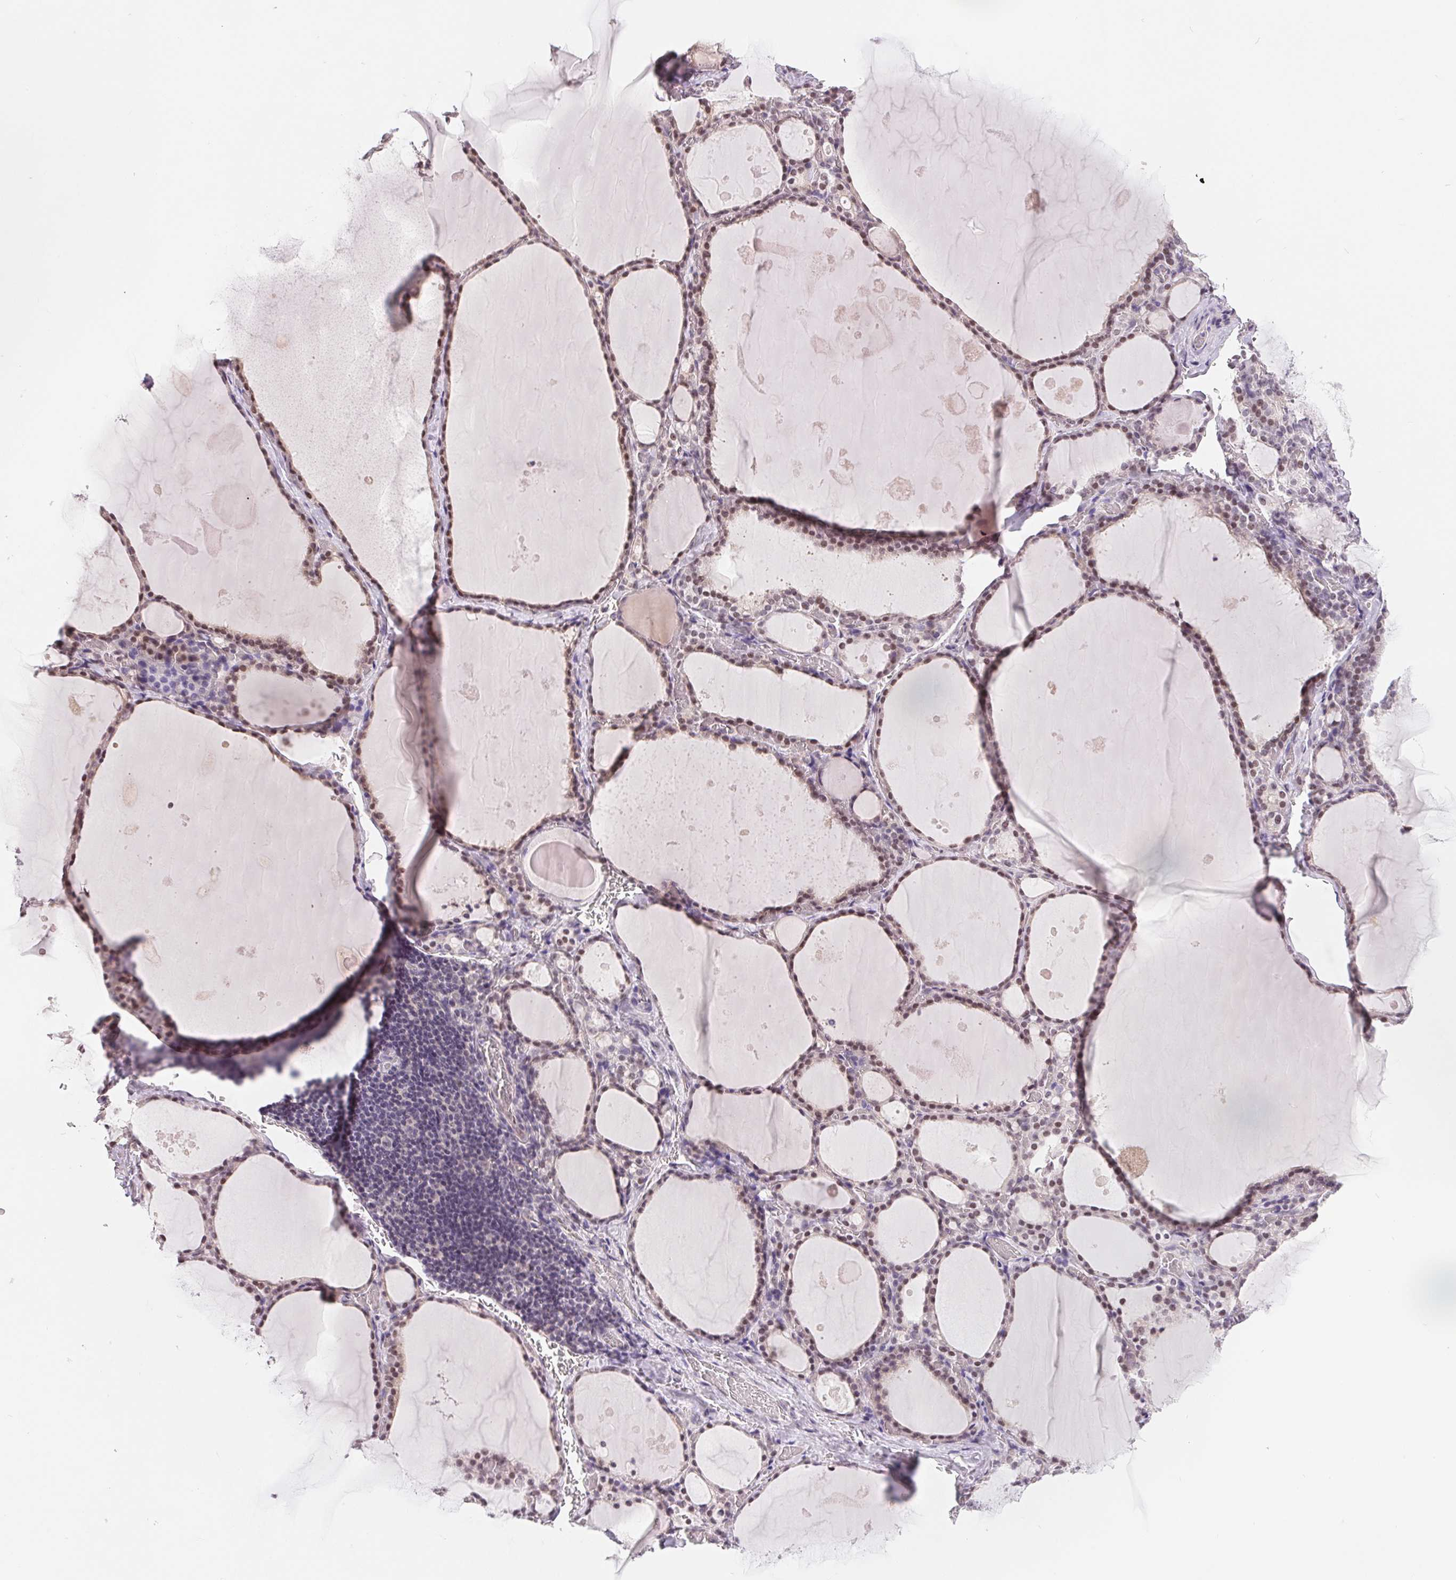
{"staining": {"intensity": "moderate", "quantity": "<25%", "location": "nuclear"}, "tissue": "thyroid gland", "cell_type": "Glandular cells", "image_type": "normal", "snomed": [{"axis": "morphology", "description": "Normal tissue, NOS"}, {"axis": "topography", "description": "Thyroid gland"}], "caption": "High-magnification brightfield microscopy of unremarkable thyroid gland stained with DAB (3,3'-diaminobenzidine) (brown) and counterstained with hematoxylin (blue). glandular cells exhibit moderate nuclear staining is seen in about<25% of cells. The staining was performed using DAB to visualize the protein expression in brown, while the nuclei were stained in blue with hematoxylin (Magnification: 20x).", "gene": "LCA5L", "patient": {"sex": "male", "age": 56}}